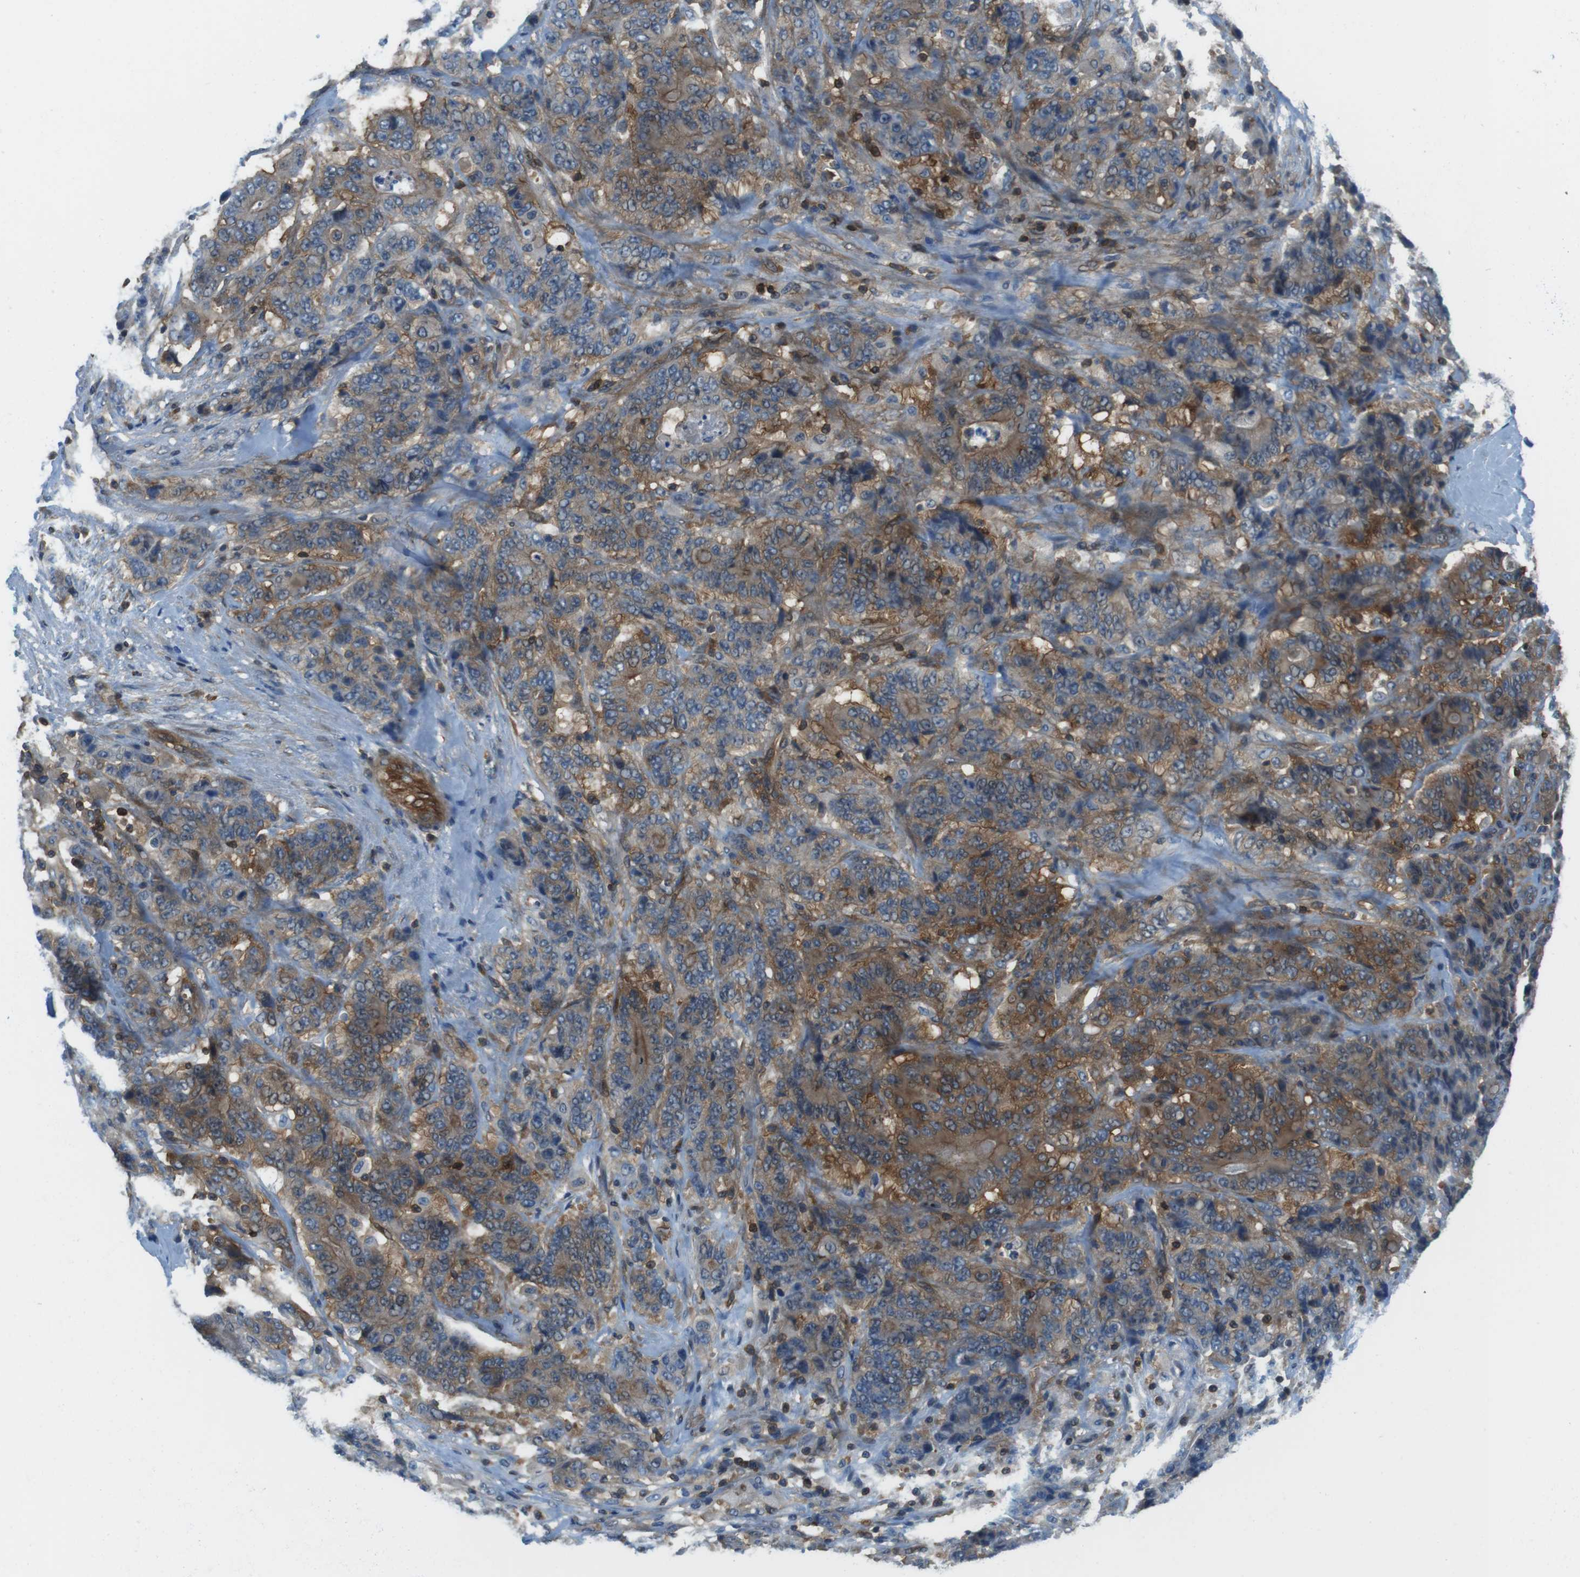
{"staining": {"intensity": "moderate", "quantity": "25%-75%", "location": "cytoplasmic/membranous"}, "tissue": "stomach cancer", "cell_type": "Tumor cells", "image_type": "cancer", "snomed": [{"axis": "morphology", "description": "Adenocarcinoma, NOS"}, {"axis": "topography", "description": "Stomach"}], "caption": "Stomach adenocarcinoma stained for a protein (brown) reveals moderate cytoplasmic/membranous positive staining in about 25%-75% of tumor cells.", "gene": "TES", "patient": {"sex": "female", "age": 73}}